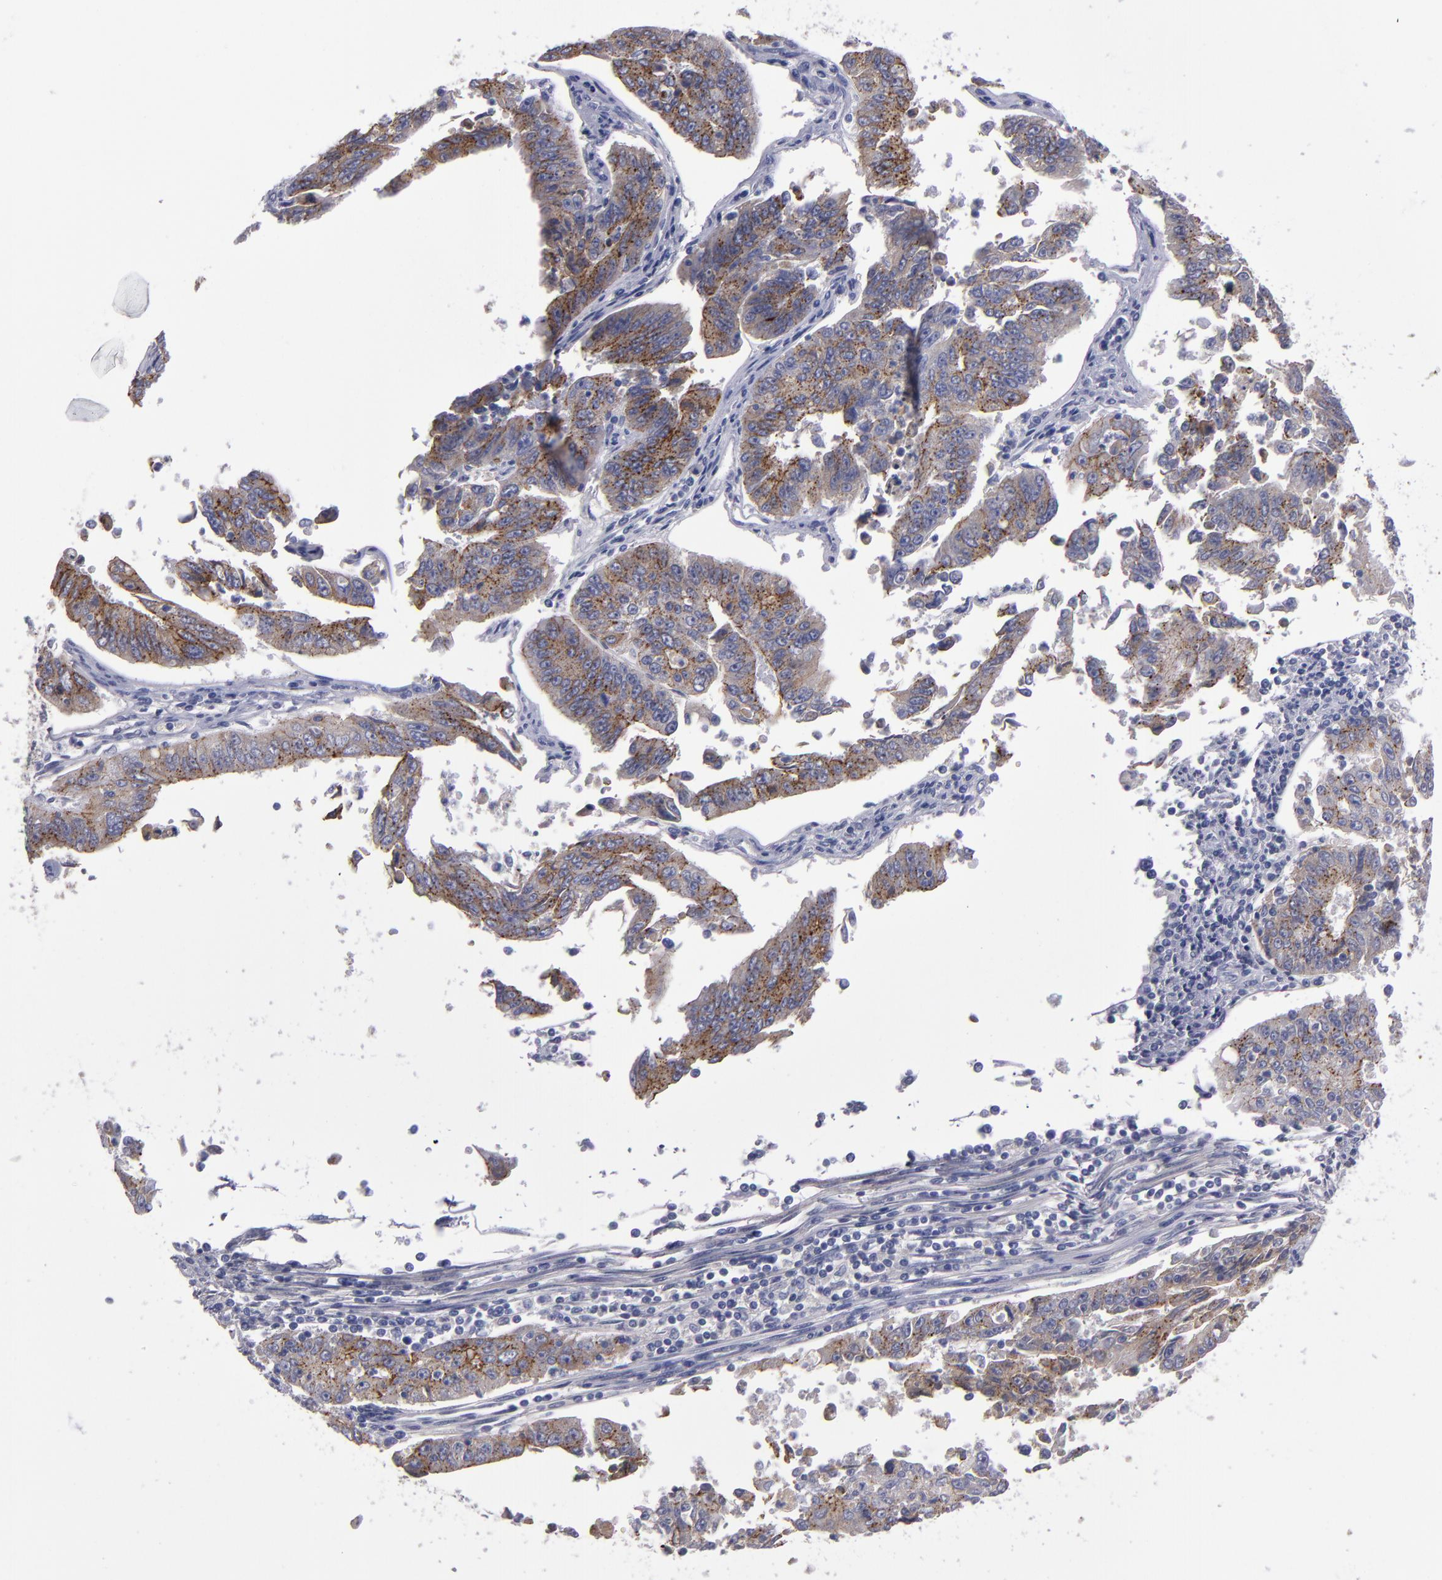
{"staining": {"intensity": "strong", "quantity": ">75%", "location": "cytoplasmic/membranous"}, "tissue": "endometrial cancer", "cell_type": "Tumor cells", "image_type": "cancer", "snomed": [{"axis": "morphology", "description": "Adenocarcinoma, NOS"}, {"axis": "topography", "description": "Endometrium"}], "caption": "Protein staining of endometrial adenocarcinoma tissue exhibits strong cytoplasmic/membranous positivity in approximately >75% of tumor cells.", "gene": "CDH3", "patient": {"sex": "female", "age": 42}}